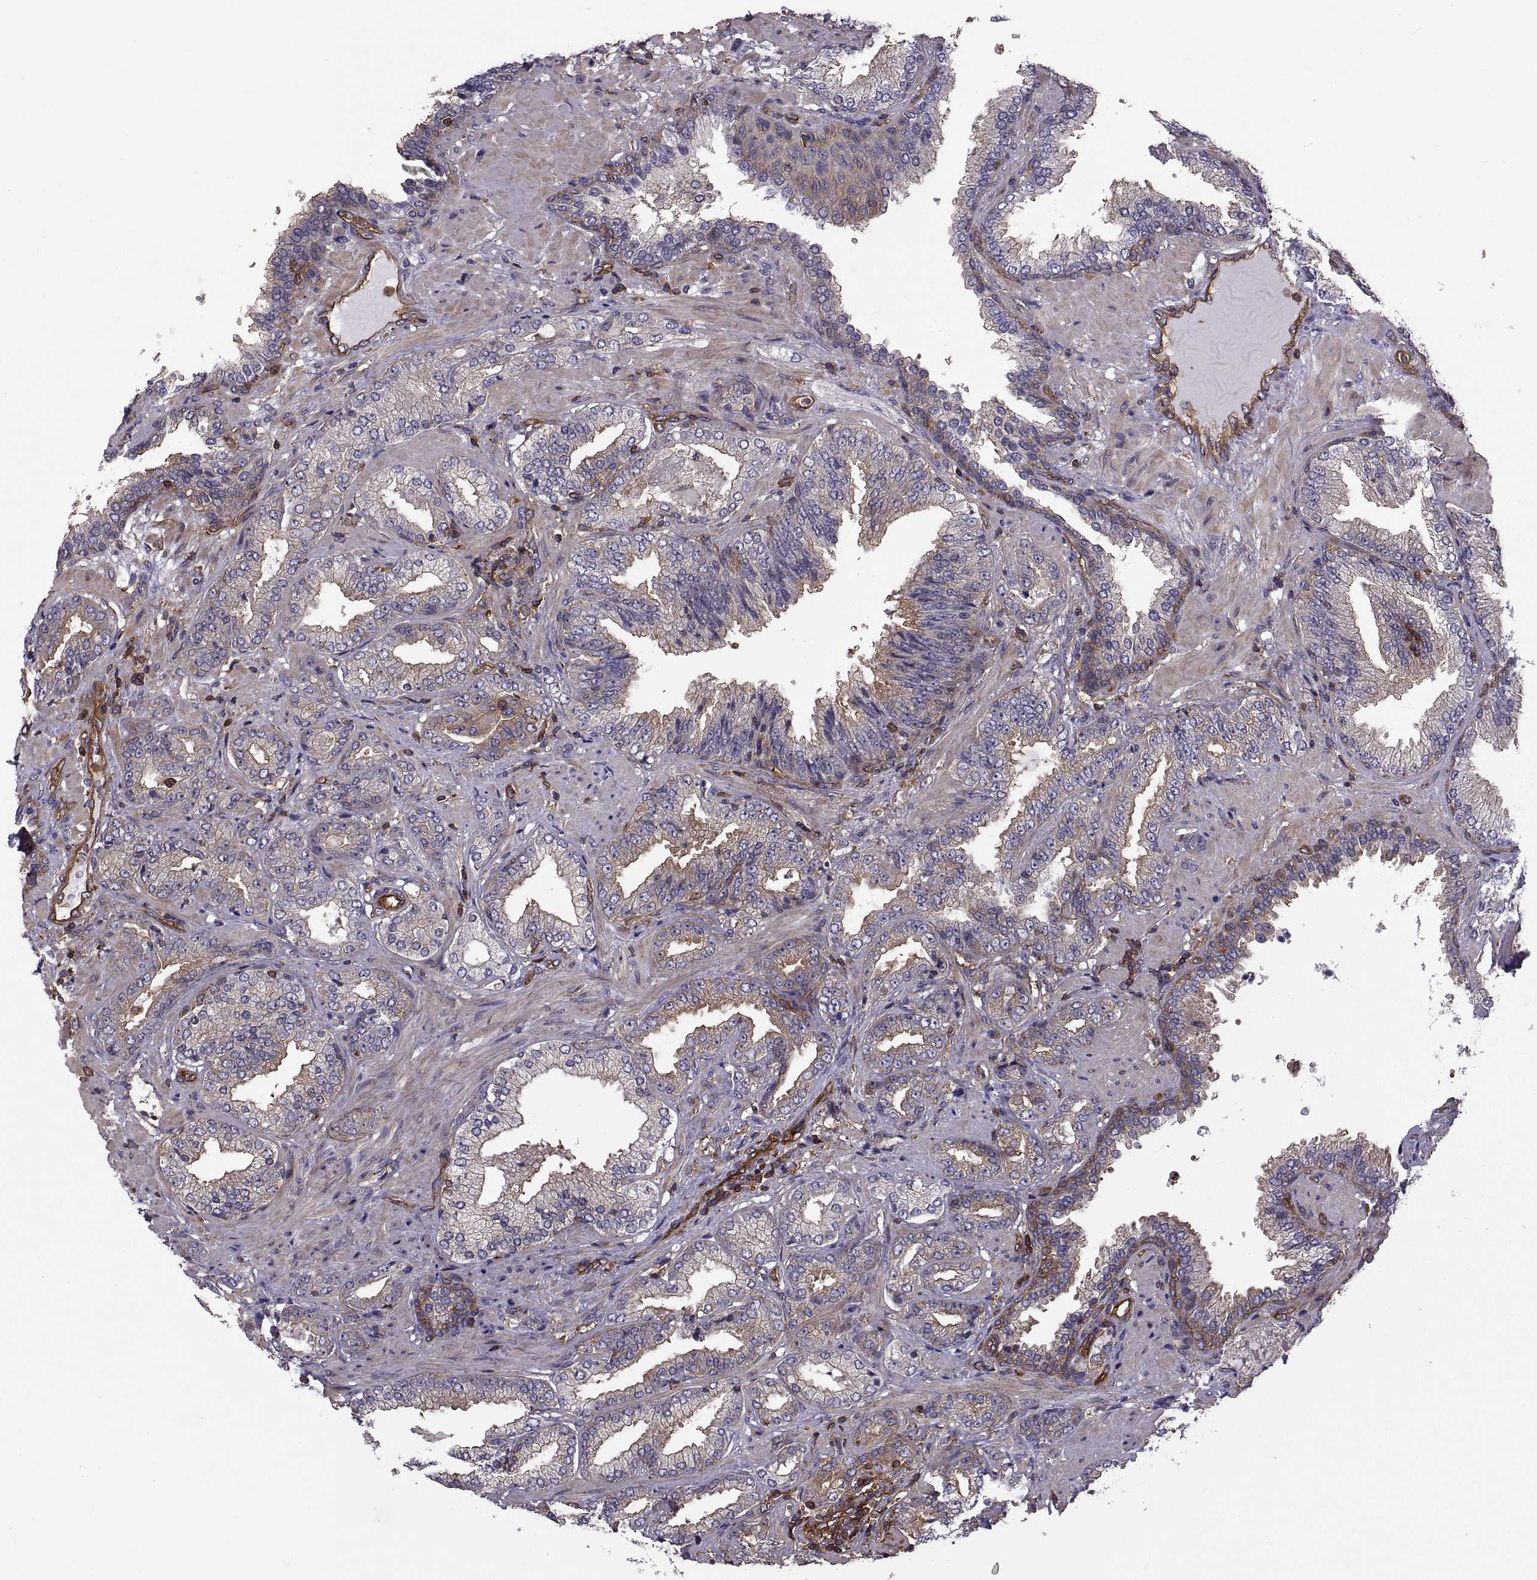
{"staining": {"intensity": "moderate", "quantity": "<25%", "location": "cytoplasmic/membranous"}, "tissue": "prostate cancer", "cell_type": "Tumor cells", "image_type": "cancer", "snomed": [{"axis": "morphology", "description": "Adenocarcinoma, Low grade"}, {"axis": "topography", "description": "Prostate"}], "caption": "Prostate adenocarcinoma (low-grade) stained with IHC demonstrates moderate cytoplasmic/membranous expression in about <25% of tumor cells.", "gene": "MYH9", "patient": {"sex": "male", "age": 68}}